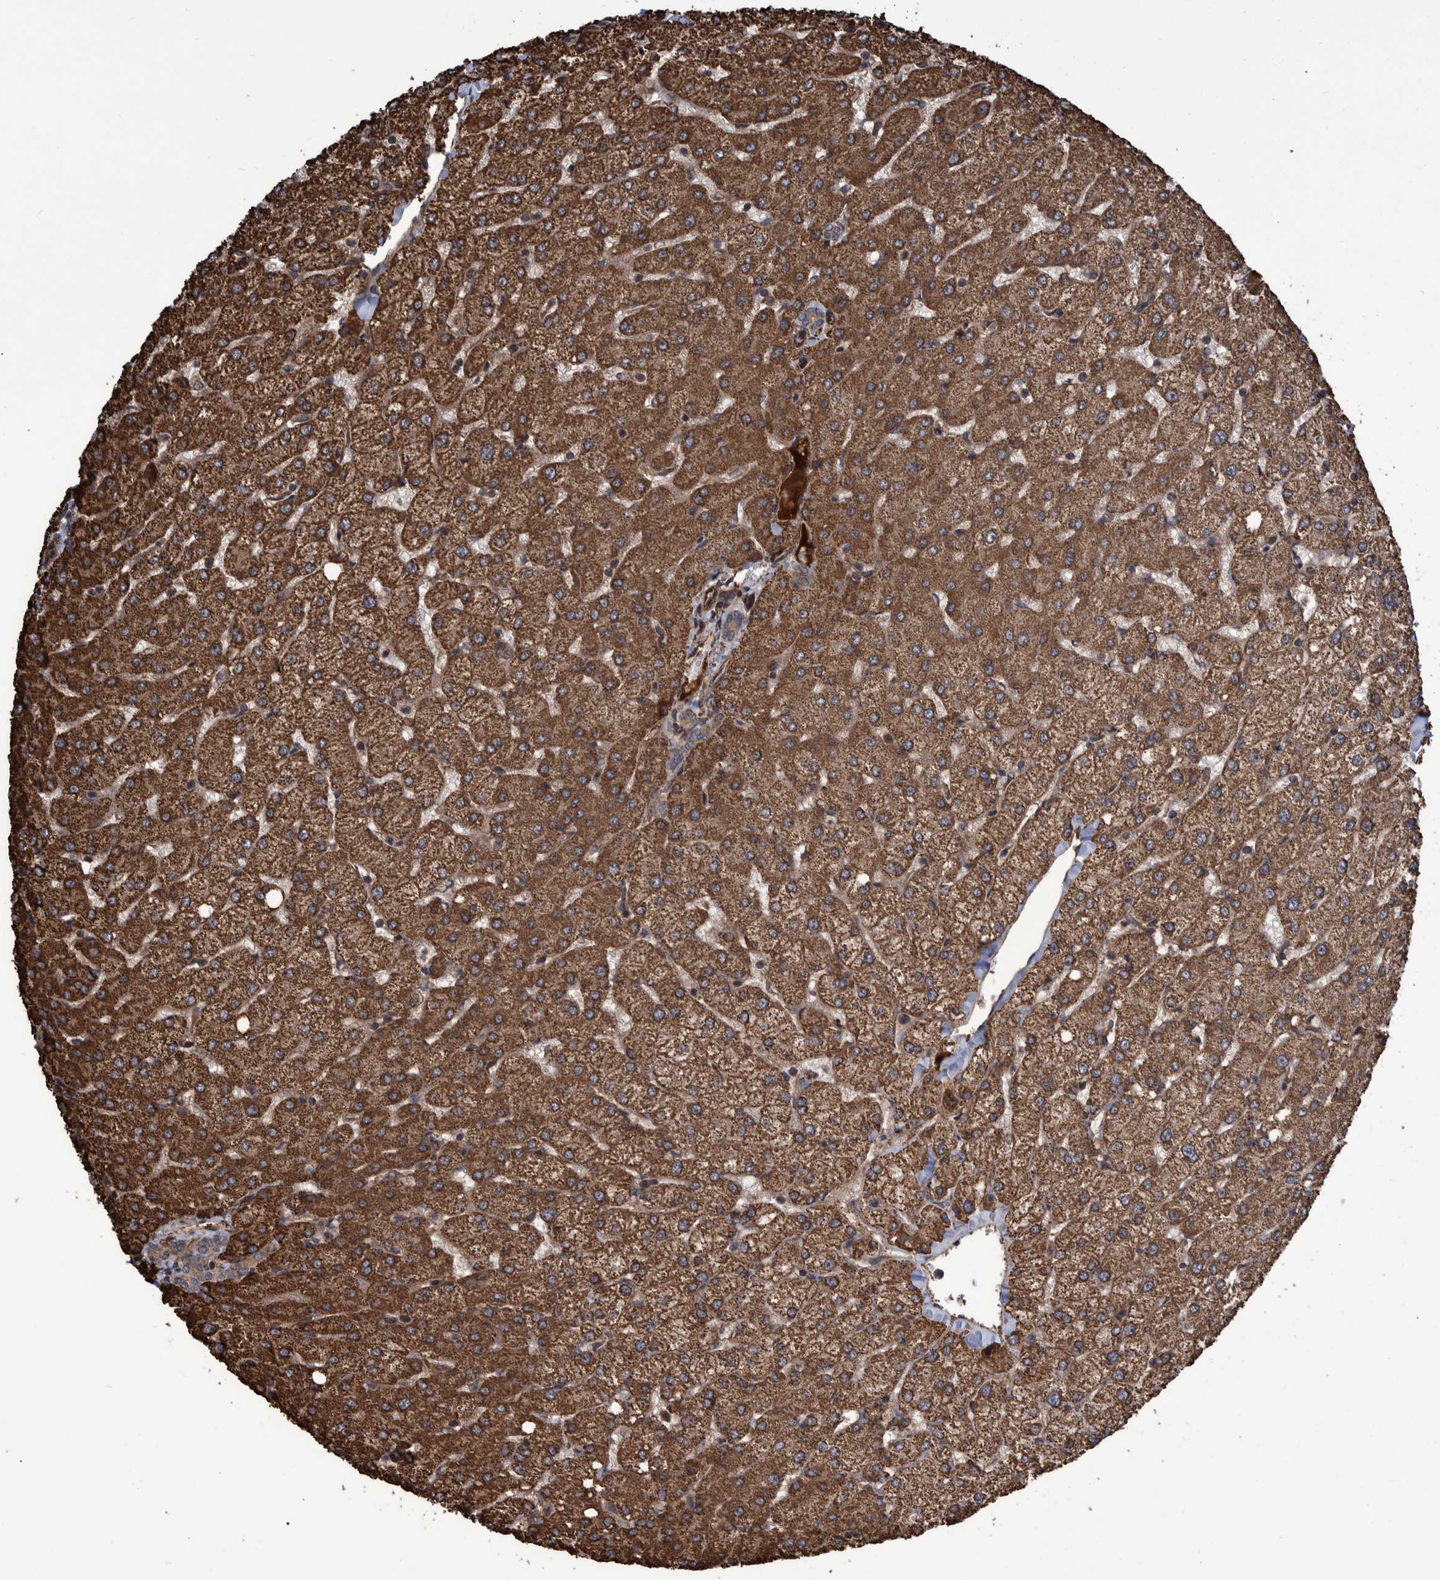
{"staining": {"intensity": "moderate", "quantity": ">75%", "location": "cytoplasmic/membranous"}, "tissue": "liver", "cell_type": "Cholangiocytes", "image_type": "normal", "snomed": [{"axis": "morphology", "description": "Normal tissue, NOS"}, {"axis": "topography", "description": "Liver"}], "caption": "Moderate cytoplasmic/membranous positivity is appreciated in about >75% of cholangiocytes in benign liver. Immunohistochemistry stains the protein in brown and the nuclei are stained blue.", "gene": "TNFRSF10B", "patient": {"sex": "female", "age": 54}}